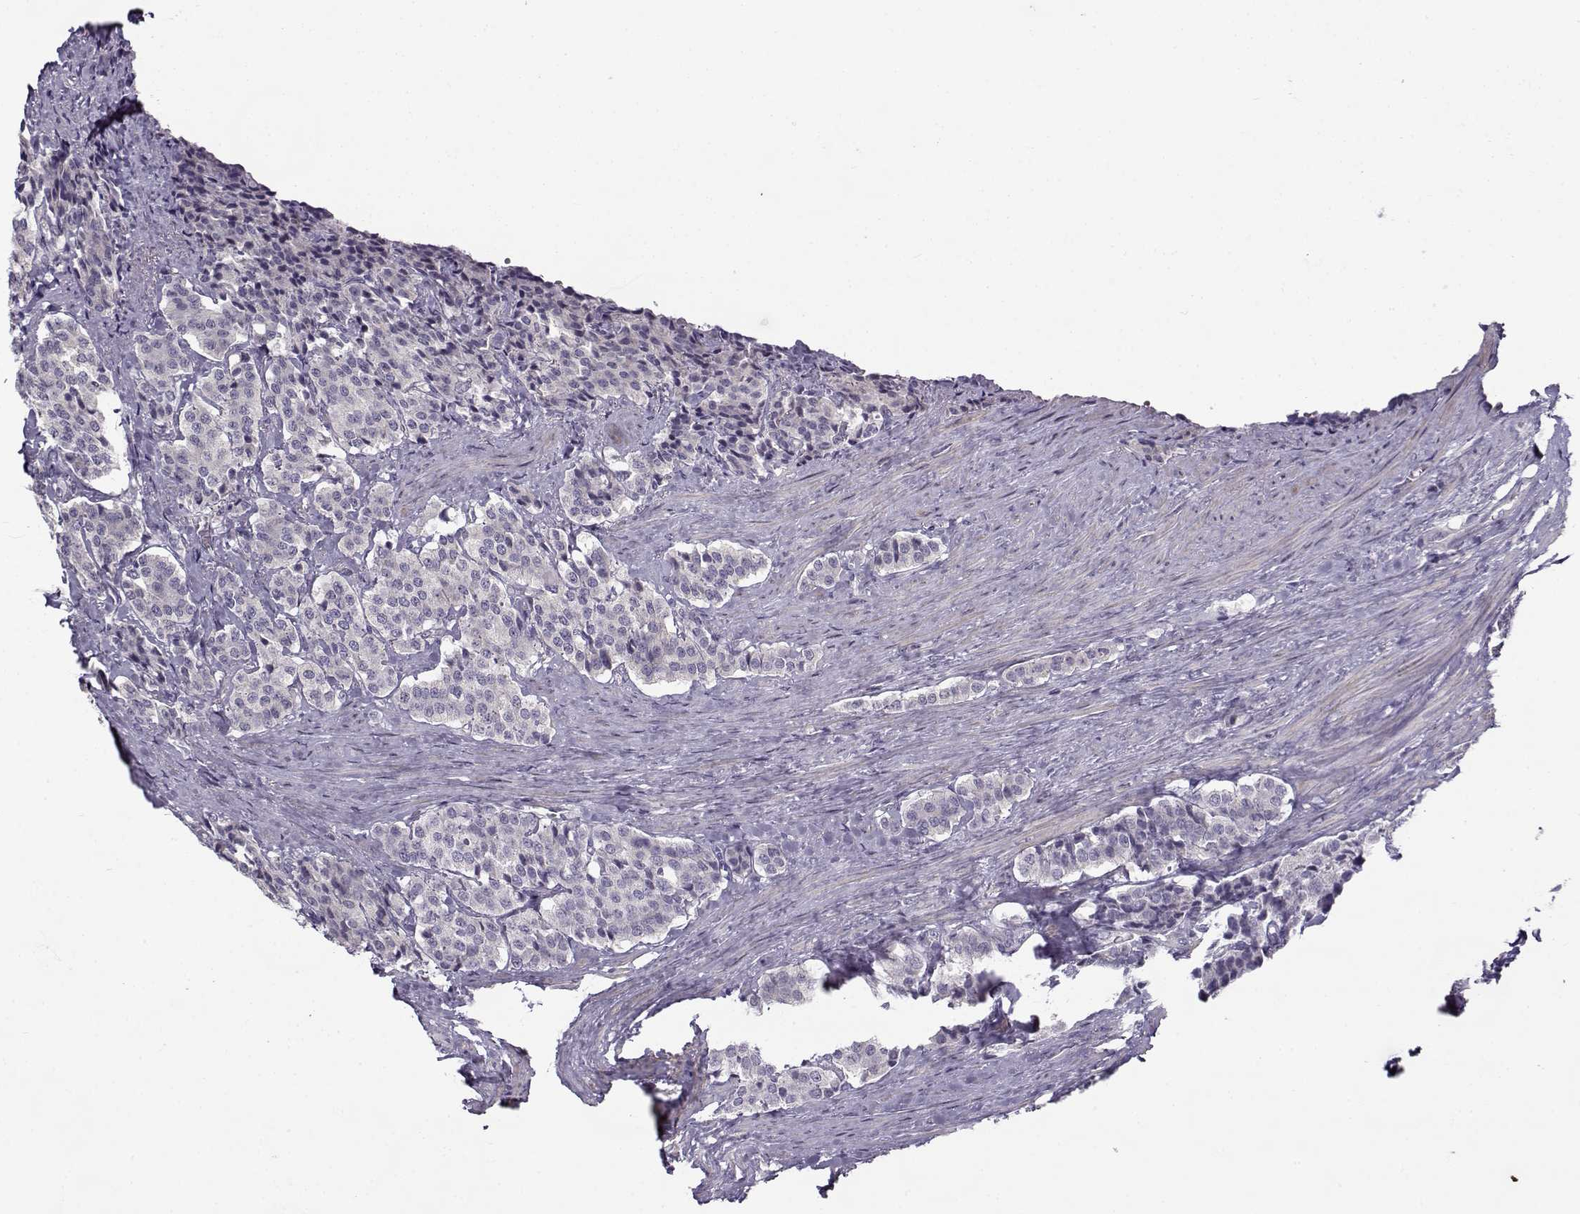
{"staining": {"intensity": "negative", "quantity": "none", "location": "none"}, "tissue": "carcinoid", "cell_type": "Tumor cells", "image_type": "cancer", "snomed": [{"axis": "morphology", "description": "Carcinoid, malignant, NOS"}, {"axis": "topography", "description": "Small intestine"}], "caption": "There is no significant expression in tumor cells of carcinoid. (DAB (3,3'-diaminobenzidine) immunohistochemistry (IHC) visualized using brightfield microscopy, high magnification).", "gene": "TEX55", "patient": {"sex": "female", "age": 58}}